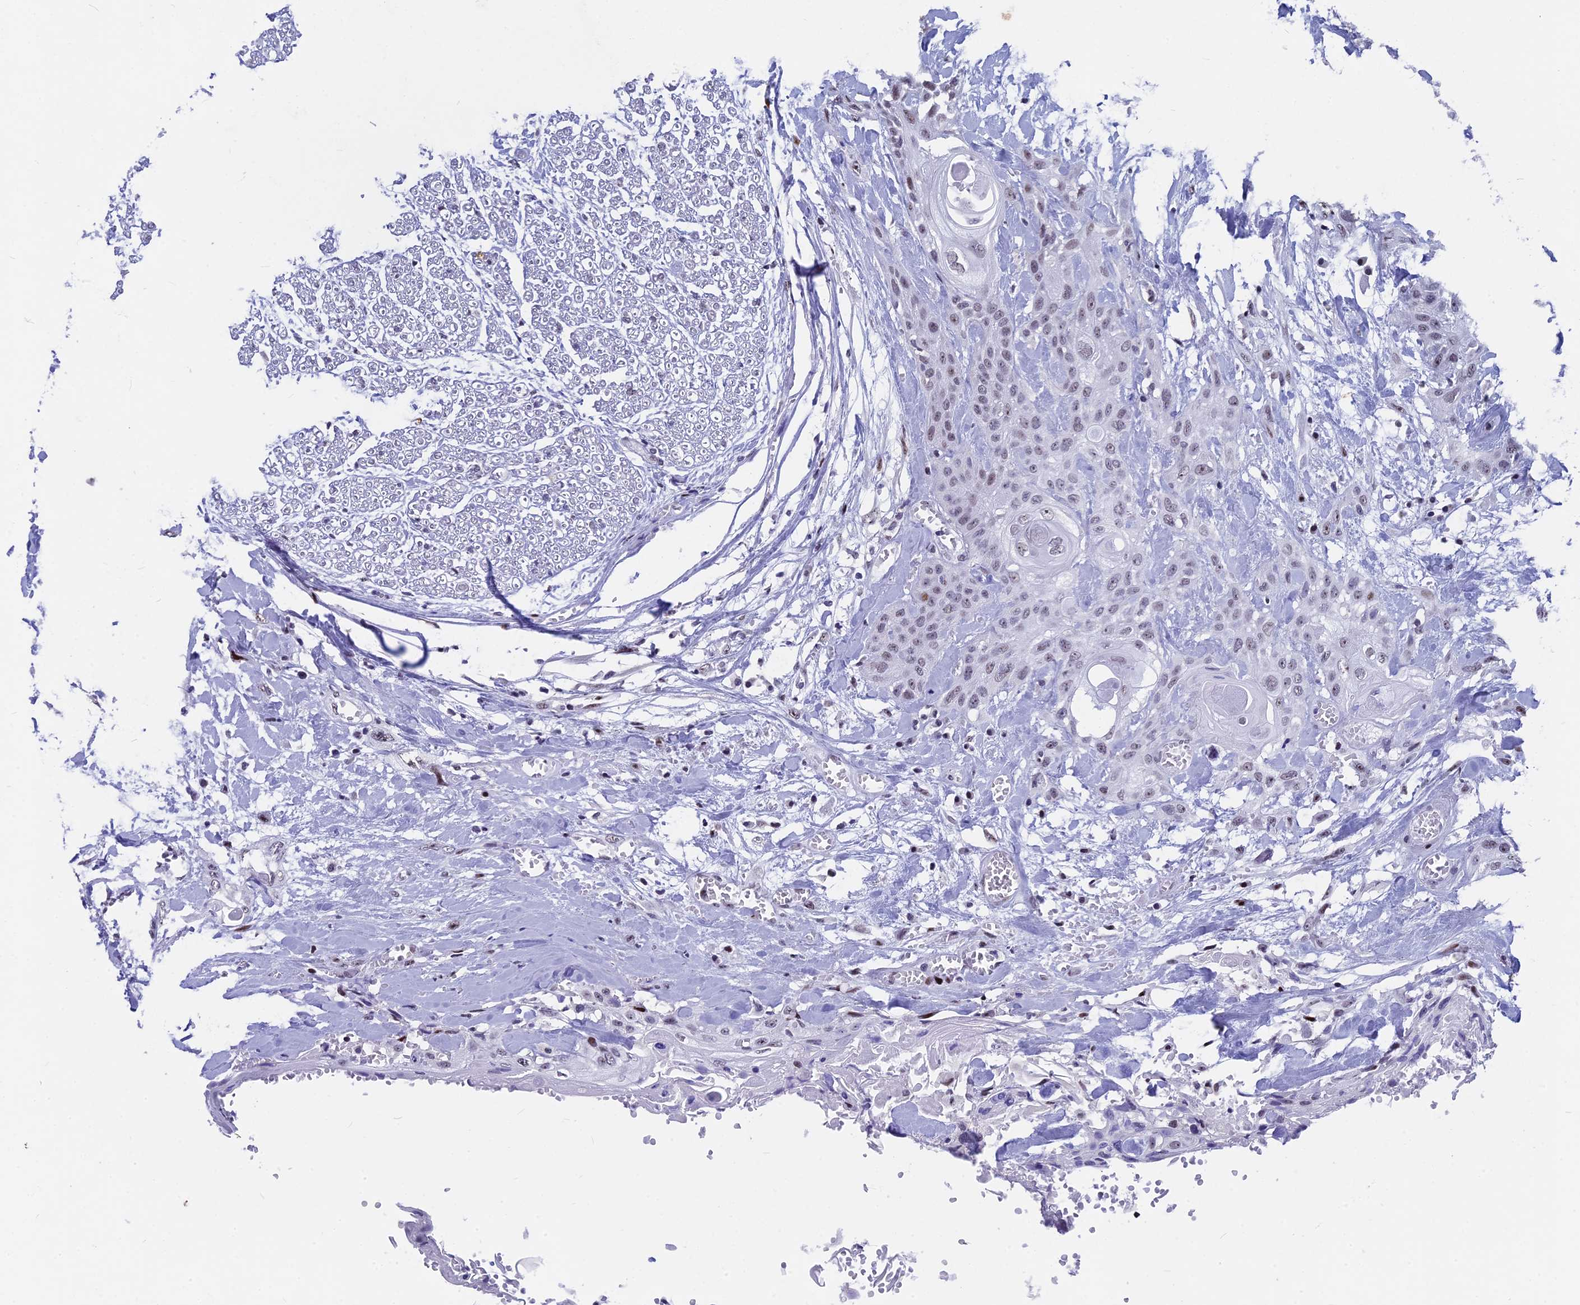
{"staining": {"intensity": "weak", "quantity": "<25%", "location": "nuclear"}, "tissue": "head and neck cancer", "cell_type": "Tumor cells", "image_type": "cancer", "snomed": [{"axis": "morphology", "description": "Squamous cell carcinoma, NOS"}, {"axis": "topography", "description": "Head-Neck"}], "caption": "IHC of human head and neck cancer reveals no staining in tumor cells.", "gene": "NSA2", "patient": {"sex": "female", "age": 43}}